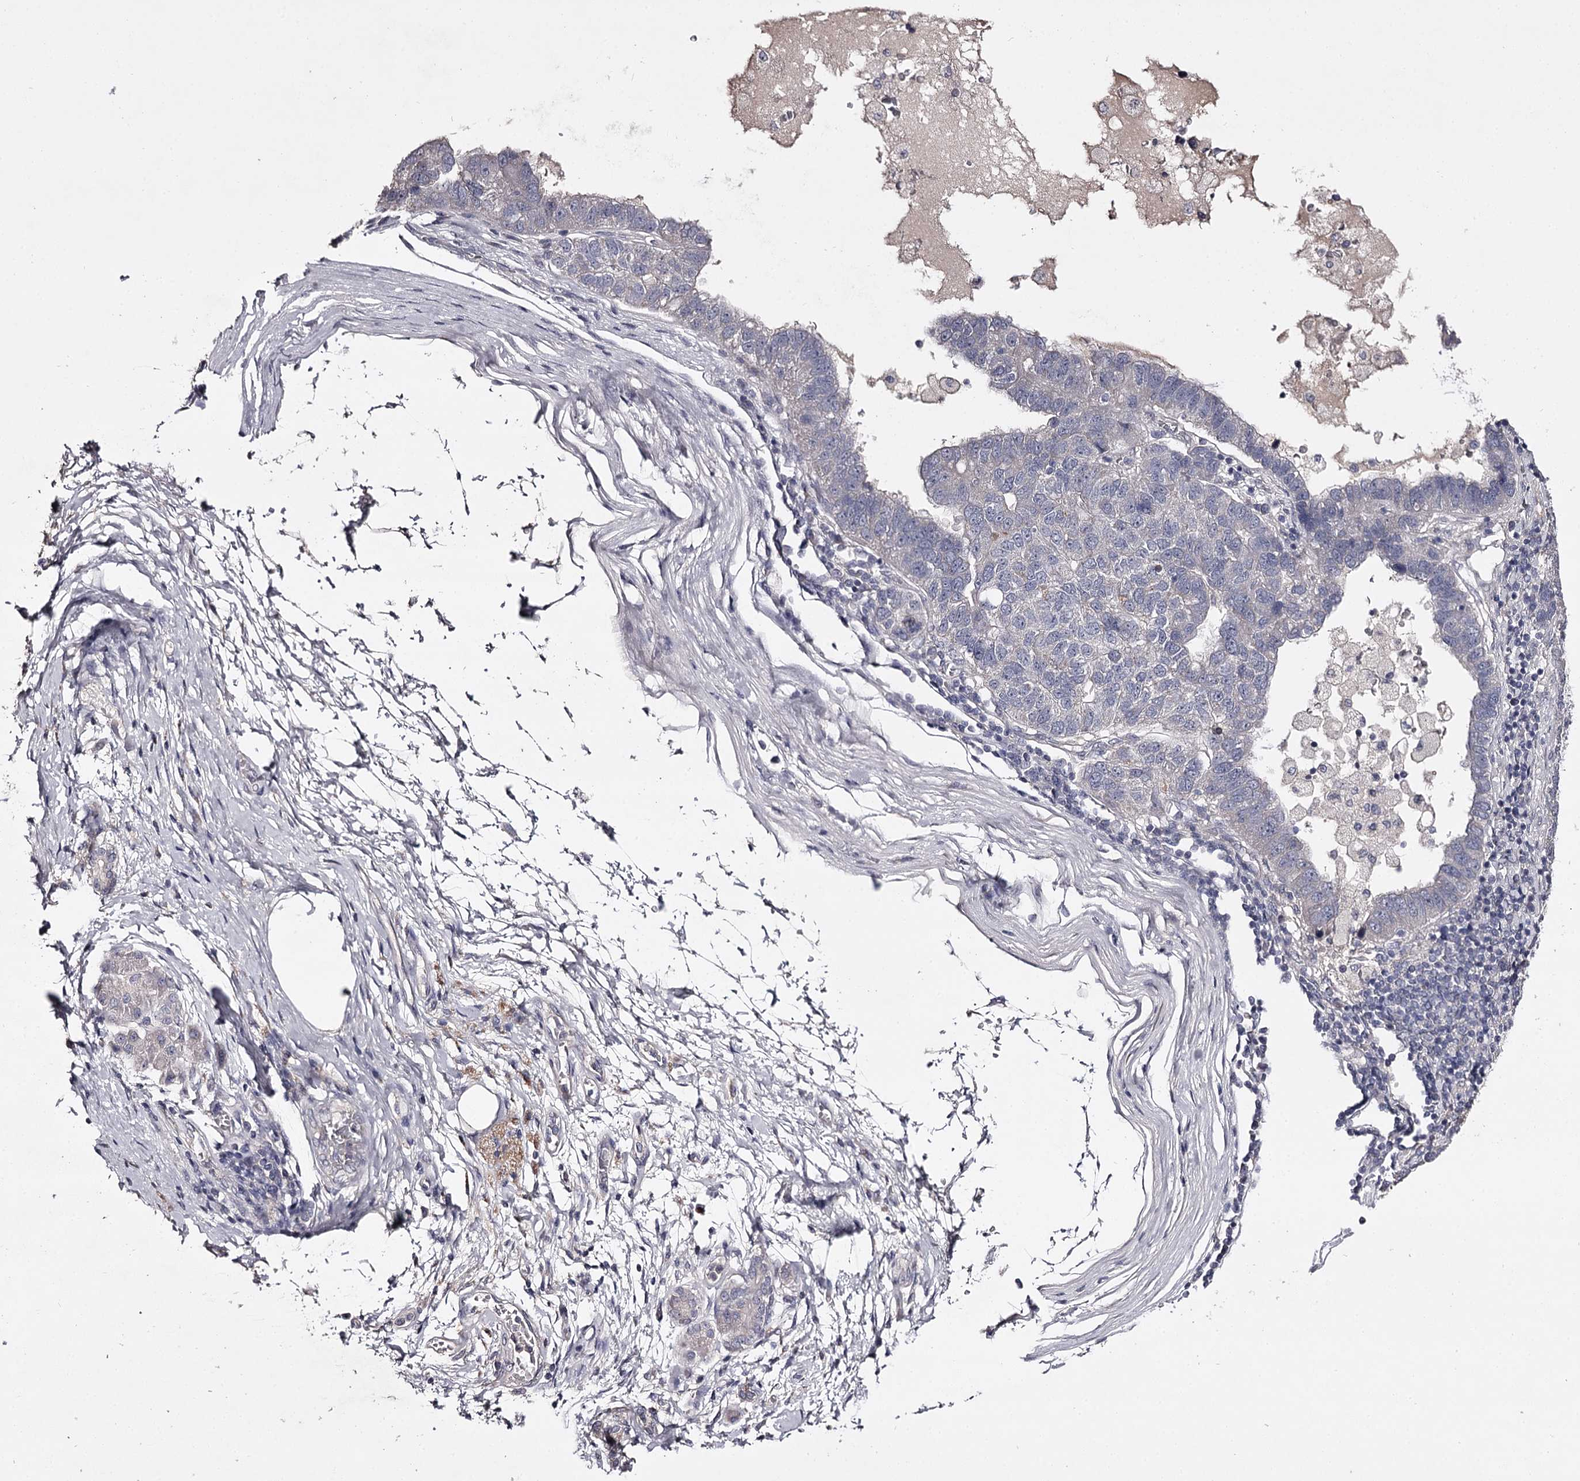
{"staining": {"intensity": "negative", "quantity": "none", "location": "none"}, "tissue": "pancreatic cancer", "cell_type": "Tumor cells", "image_type": "cancer", "snomed": [{"axis": "morphology", "description": "Adenocarcinoma, NOS"}, {"axis": "topography", "description": "Pancreas"}], "caption": "Pancreatic adenocarcinoma stained for a protein using immunohistochemistry (IHC) exhibits no staining tumor cells.", "gene": "PRM2", "patient": {"sex": "female", "age": 61}}